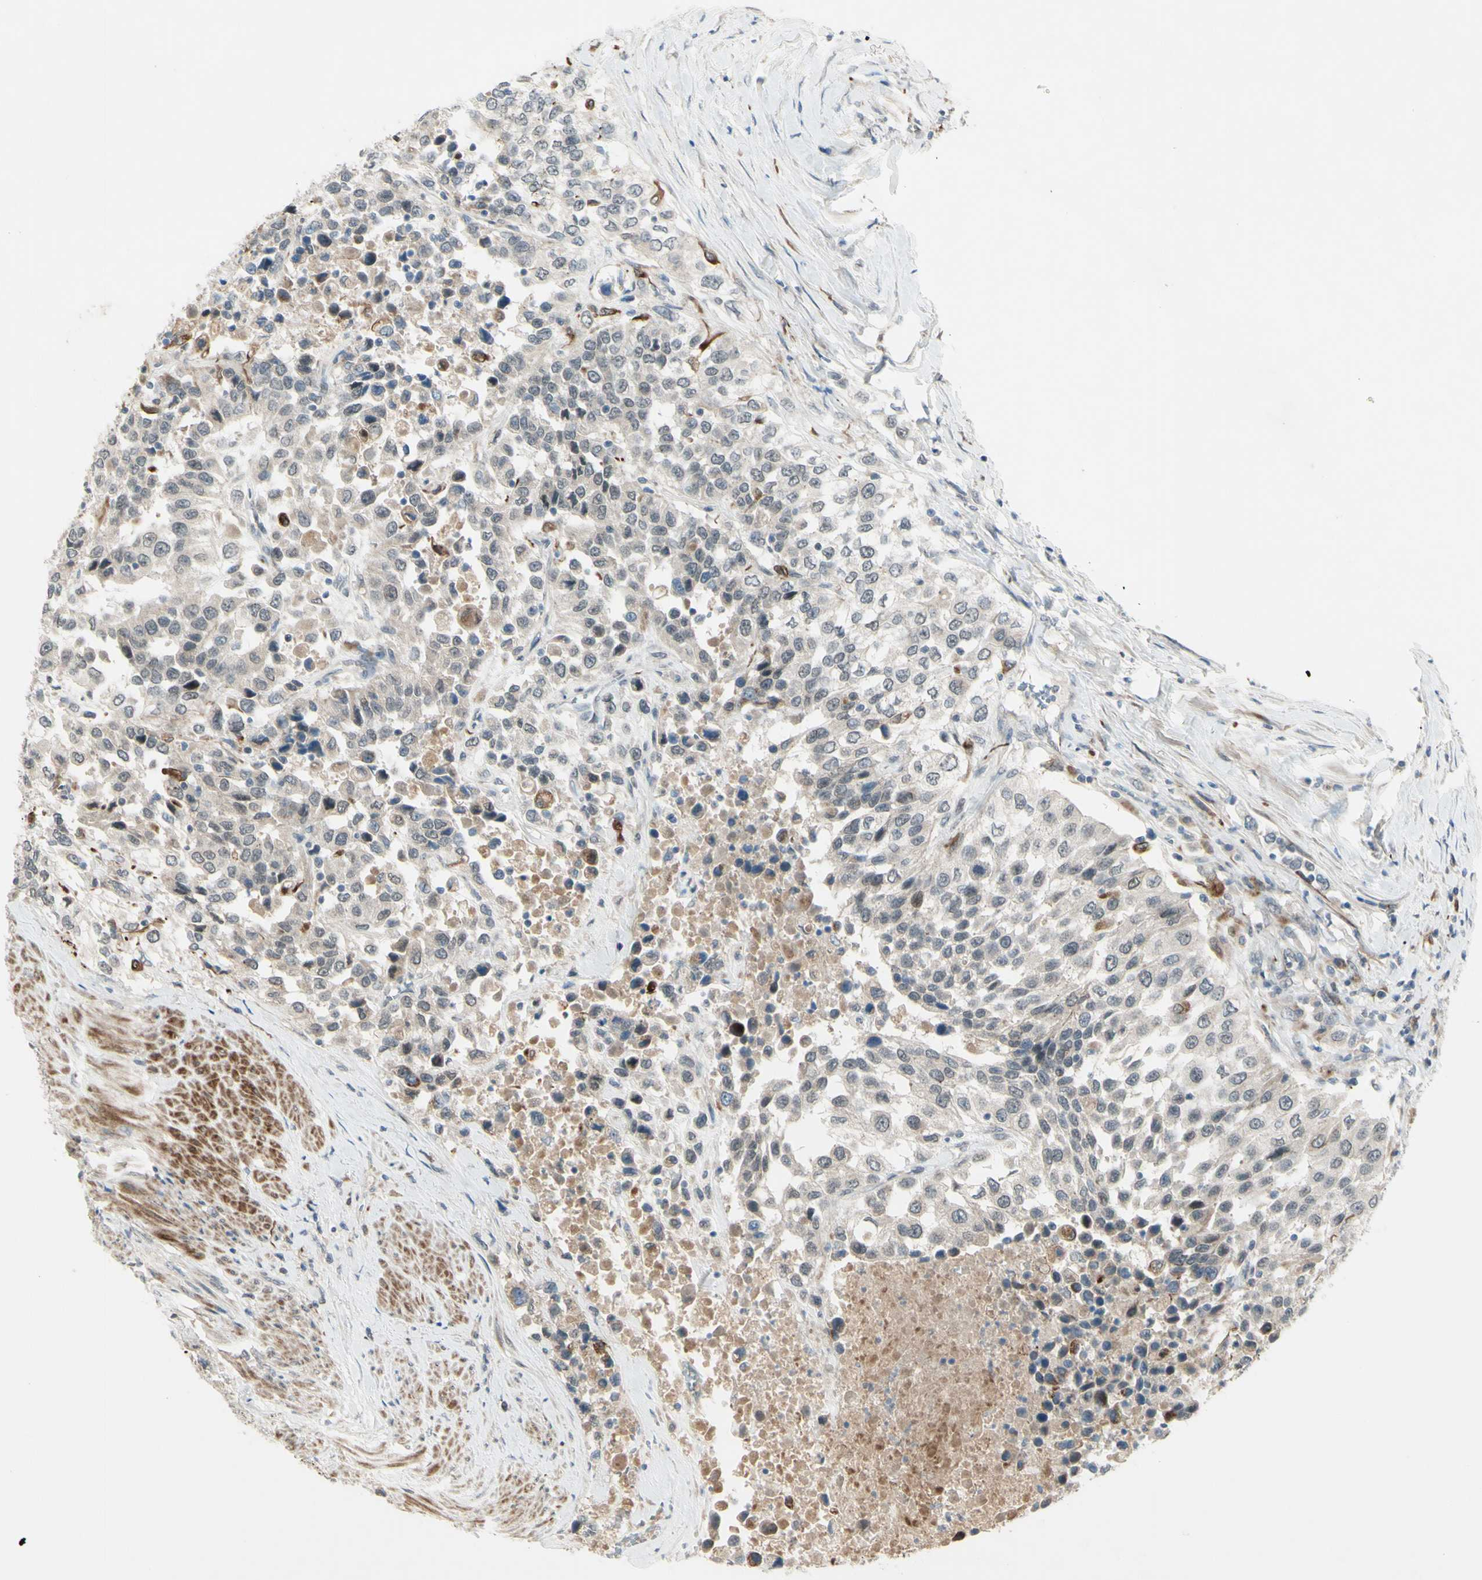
{"staining": {"intensity": "negative", "quantity": "none", "location": "none"}, "tissue": "urothelial cancer", "cell_type": "Tumor cells", "image_type": "cancer", "snomed": [{"axis": "morphology", "description": "Urothelial carcinoma, High grade"}, {"axis": "topography", "description": "Urinary bladder"}], "caption": "Human urothelial carcinoma (high-grade) stained for a protein using immunohistochemistry (IHC) demonstrates no positivity in tumor cells.", "gene": "FGFR2", "patient": {"sex": "female", "age": 80}}